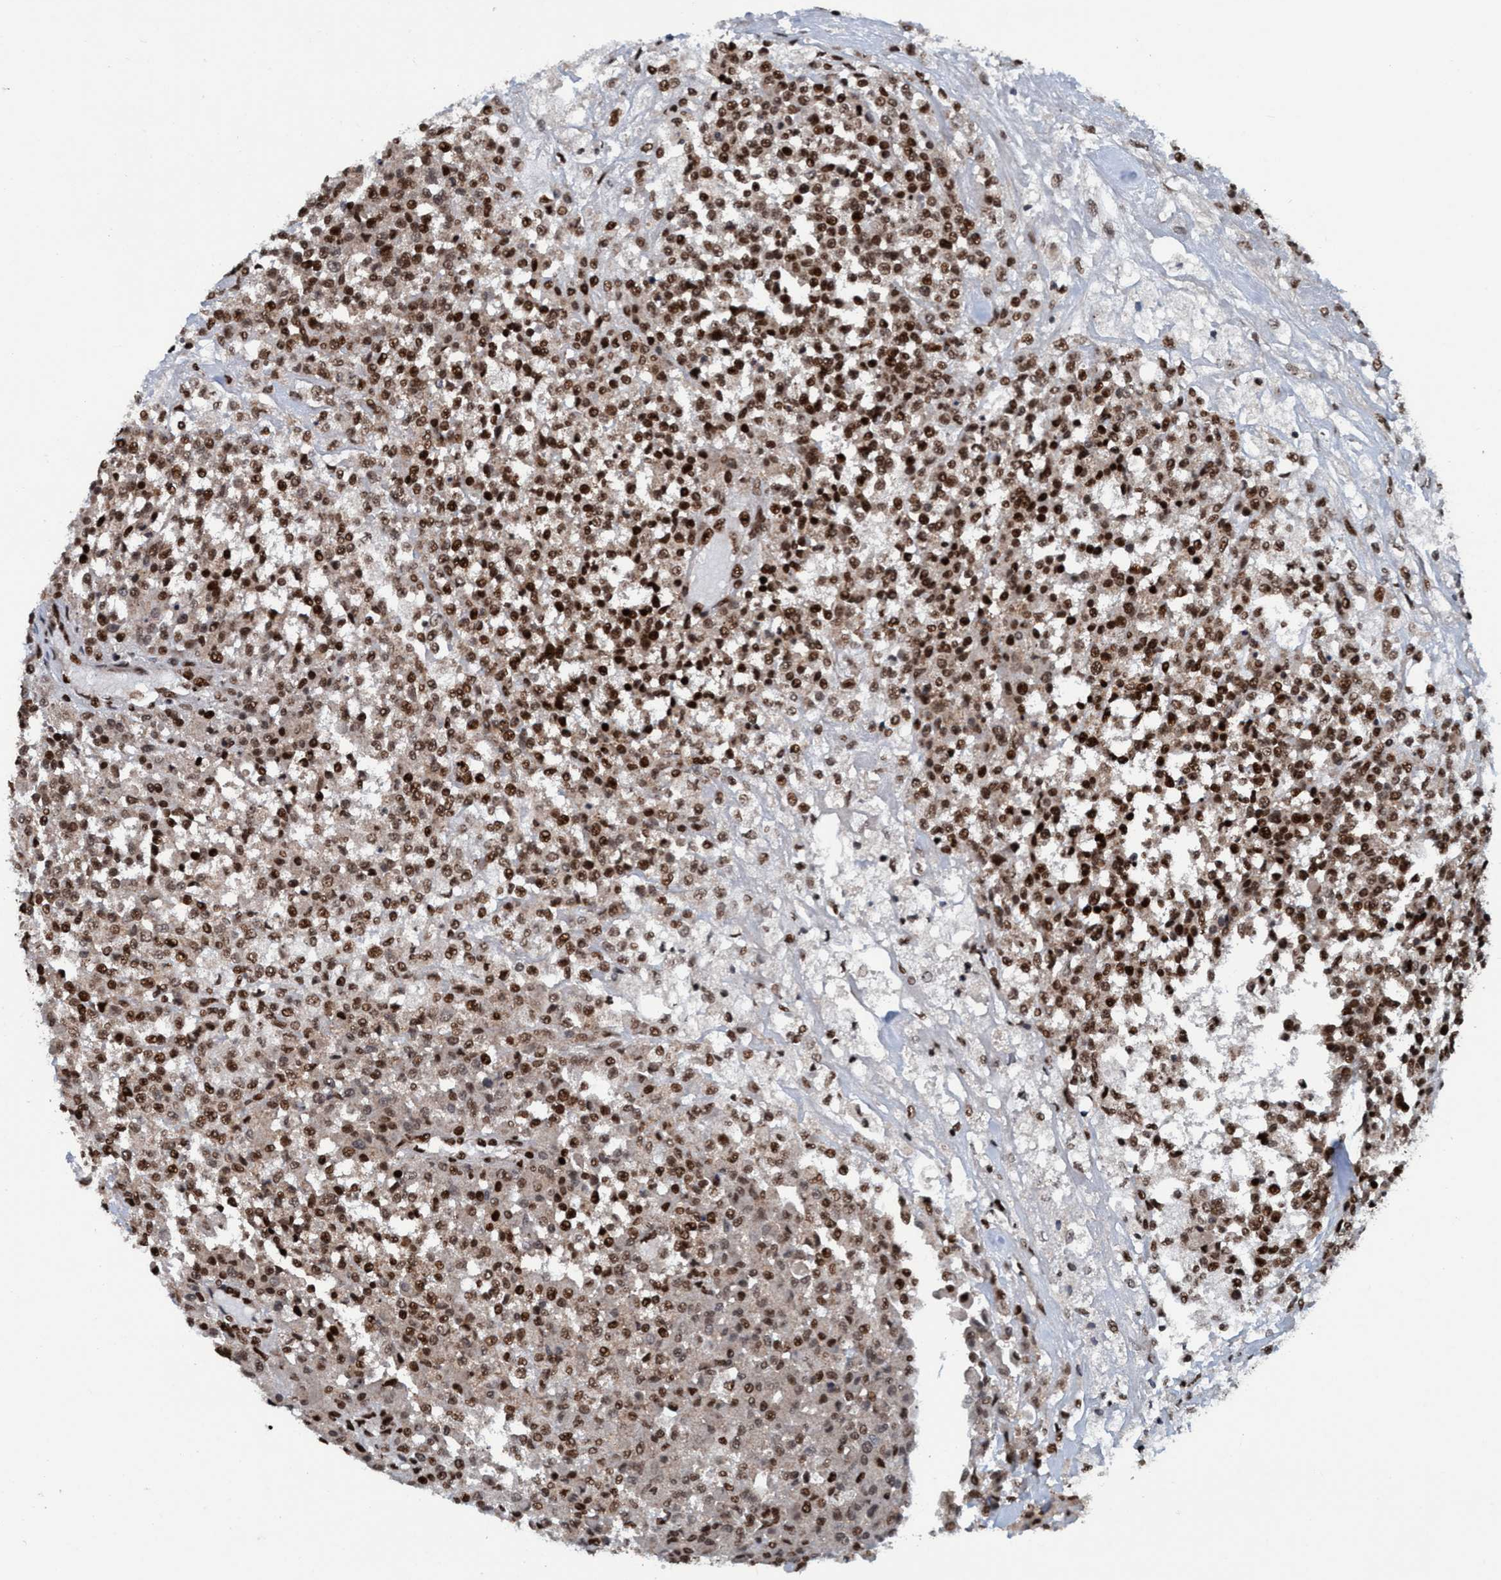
{"staining": {"intensity": "strong", "quantity": ">75%", "location": "nuclear"}, "tissue": "testis cancer", "cell_type": "Tumor cells", "image_type": "cancer", "snomed": [{"axis": "morphology", "description": "Seminoma, NOS"}, {"axis": "topography", "description": "Testis"}], "caption": "This micrograph reveals testis cancer (seminoma) stained with IHC to label a protein in brown. The nuclear of tumor cells show strong positivity for the protein. Nuclei are counter-stained blue.", "gene": "TOPBP1", "patient": {"sex": "male", "age": 59}}